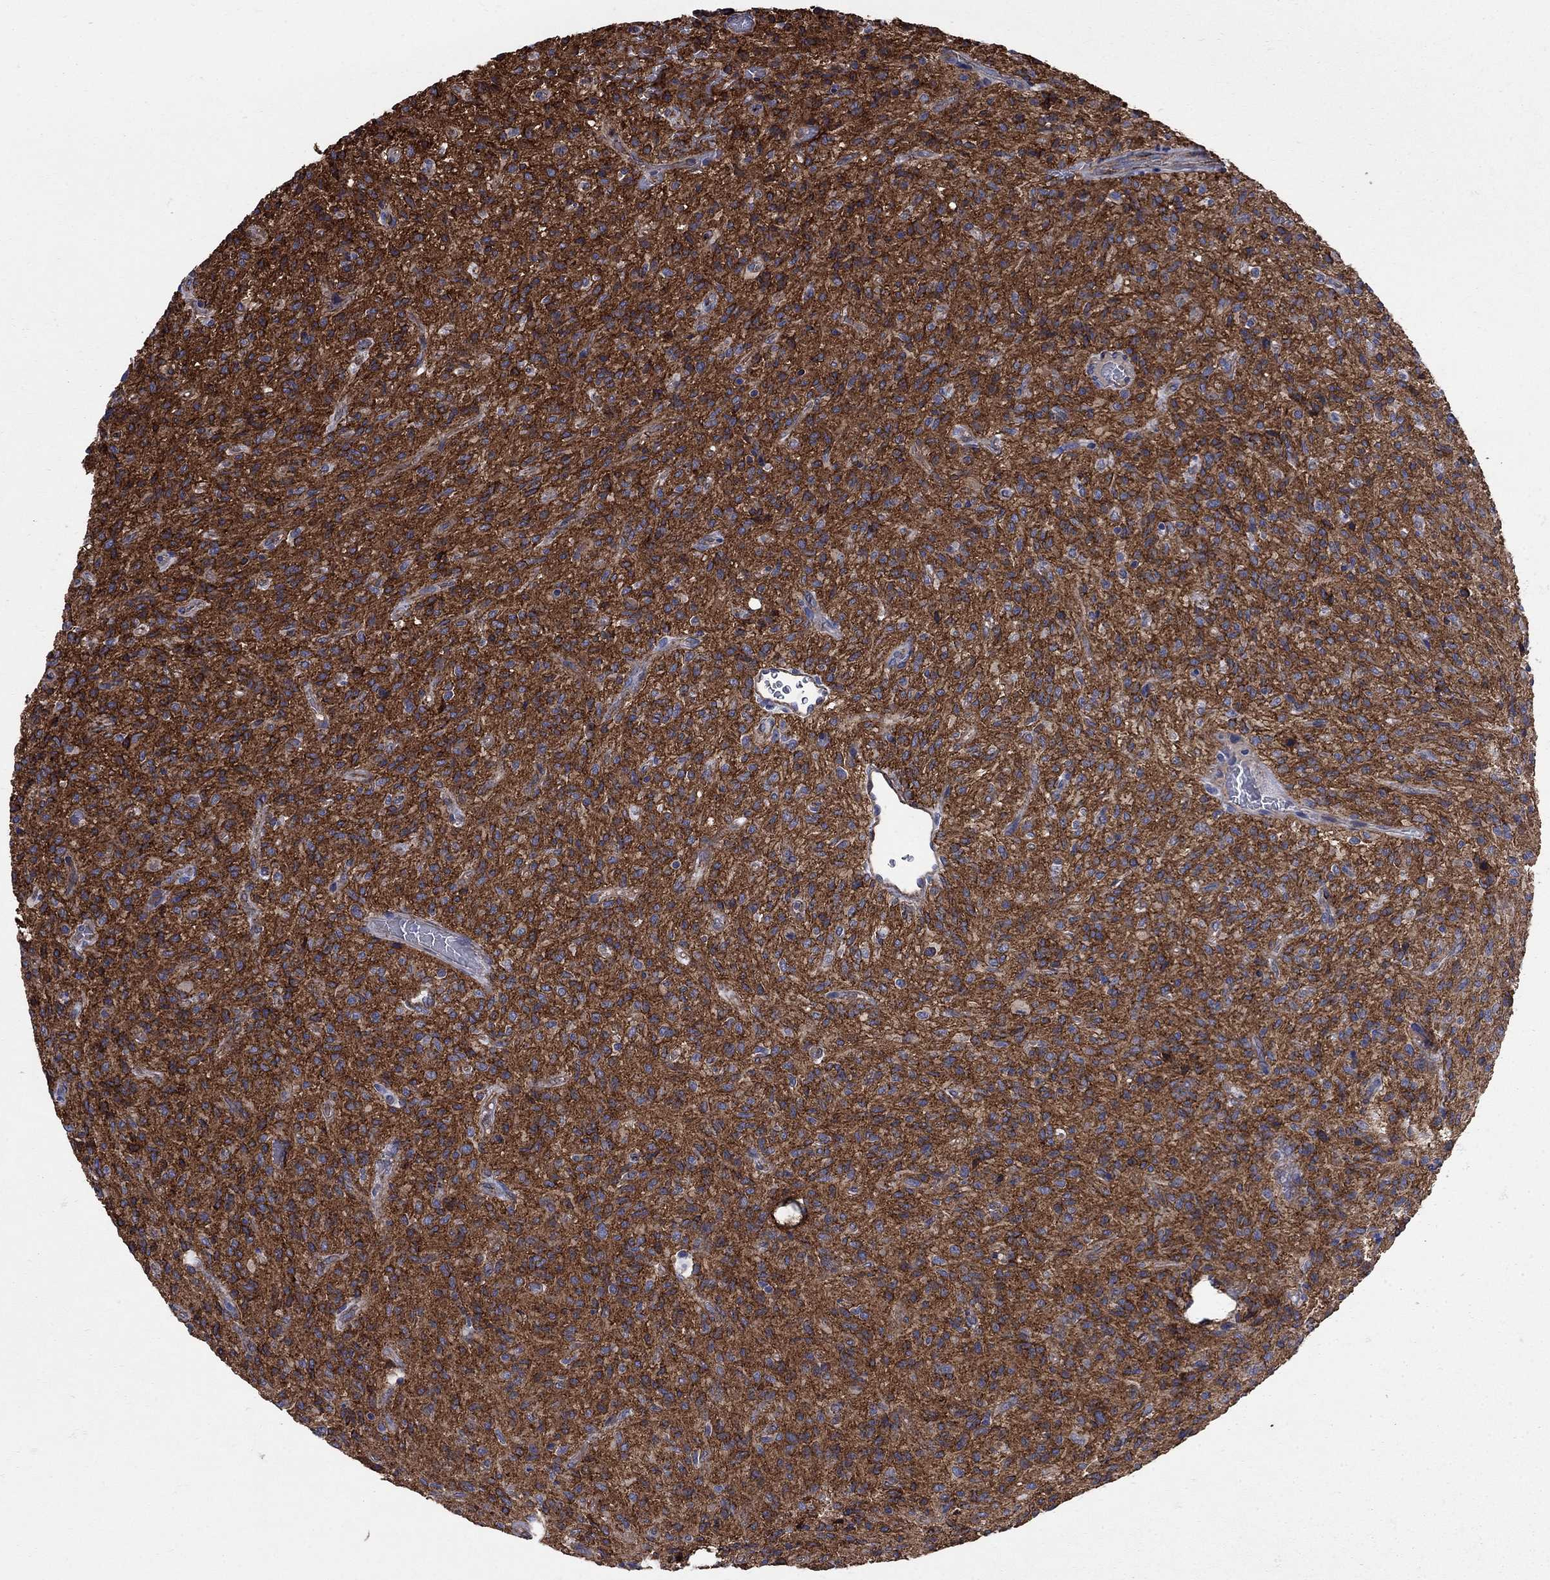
{"staining": {"intensity": "negative", "quantity": "none", "location": "none"}, "tissue": "glioma", "cell_type": "Tumor cells", "image_type": "cancer", "snomed": [{"axis": "morphology", "description": "Glioma, malignant, High grade"}, {"axis": "topography", "description": "Brain"}], "caption": "High magnification brightfield microscopy of glioma stained with DAB (3,3'-diaminobenzidine) (brown) and counterstained with hematoxylin (blue): tumor cells show no significant staining. (DAB (3,3'-diaminobenzidine) IHC with hematoxylin counter stain).", "gene": "SEPTIN8", "patient": {"sex": "male", "age": 64}}